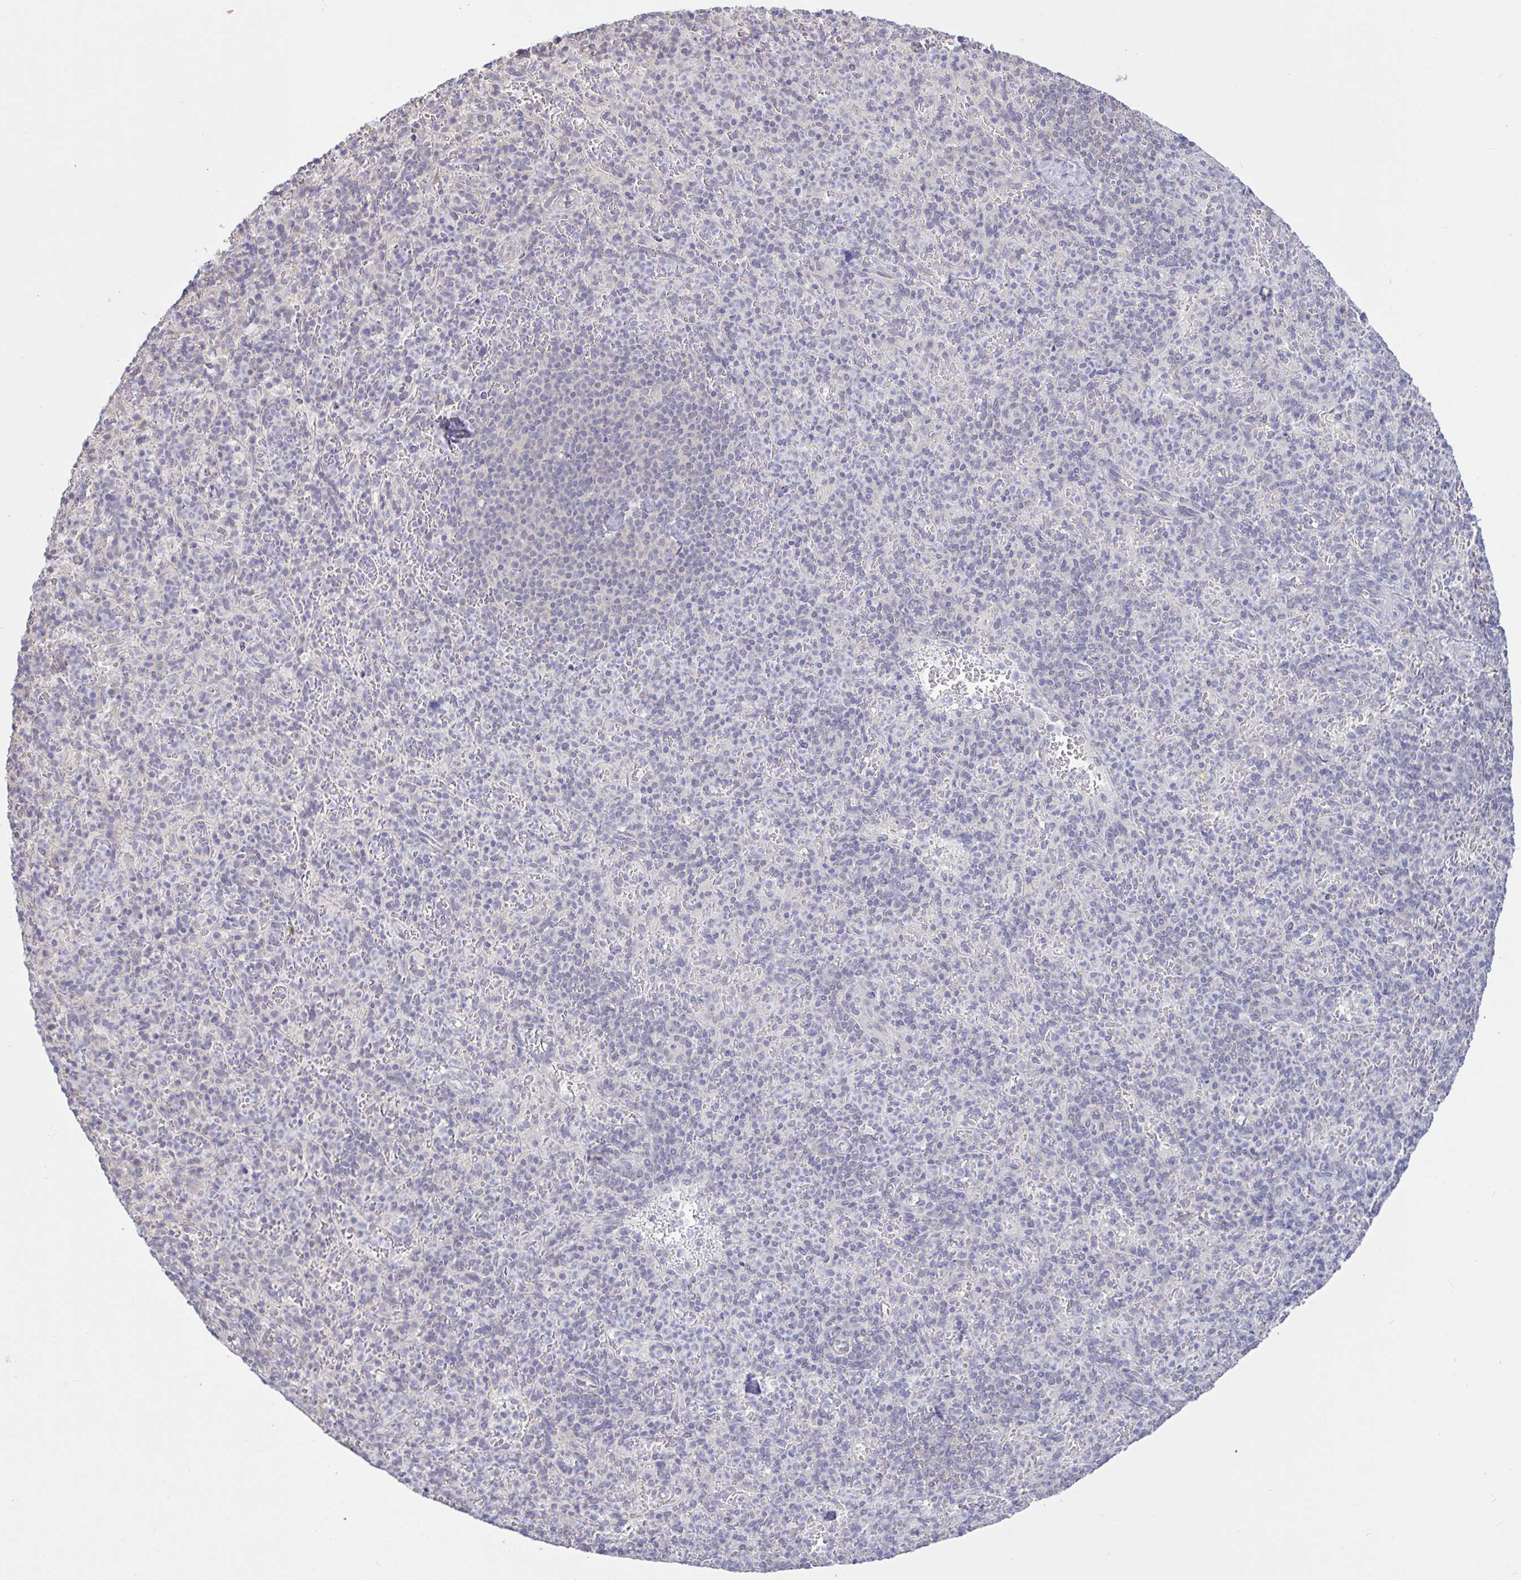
{"staining": {"intensity": "negative", "quantity": "none", "location": "none"}, "tissue": "spleen", "cell_type": "Cells in red pulp", "image_type": "normal", "snomed": [{"axis": "morphology", "description": "Normal tissue, NOS"}, {"axis": "topography", "description": "Spleen"}], "caption": "IHC micrograph of unremarkable spleen: spleen stained with DAB (3,3'-diaminobenzidine) reveals no significant protein staining in cells in red pulp. Brightfield microscopy of IHC stained with DAB (brown) and hematoxylin (blue), captured at high magnification.", "gene": "HYPK", "patient": {"sex": "female", "age": 74}}